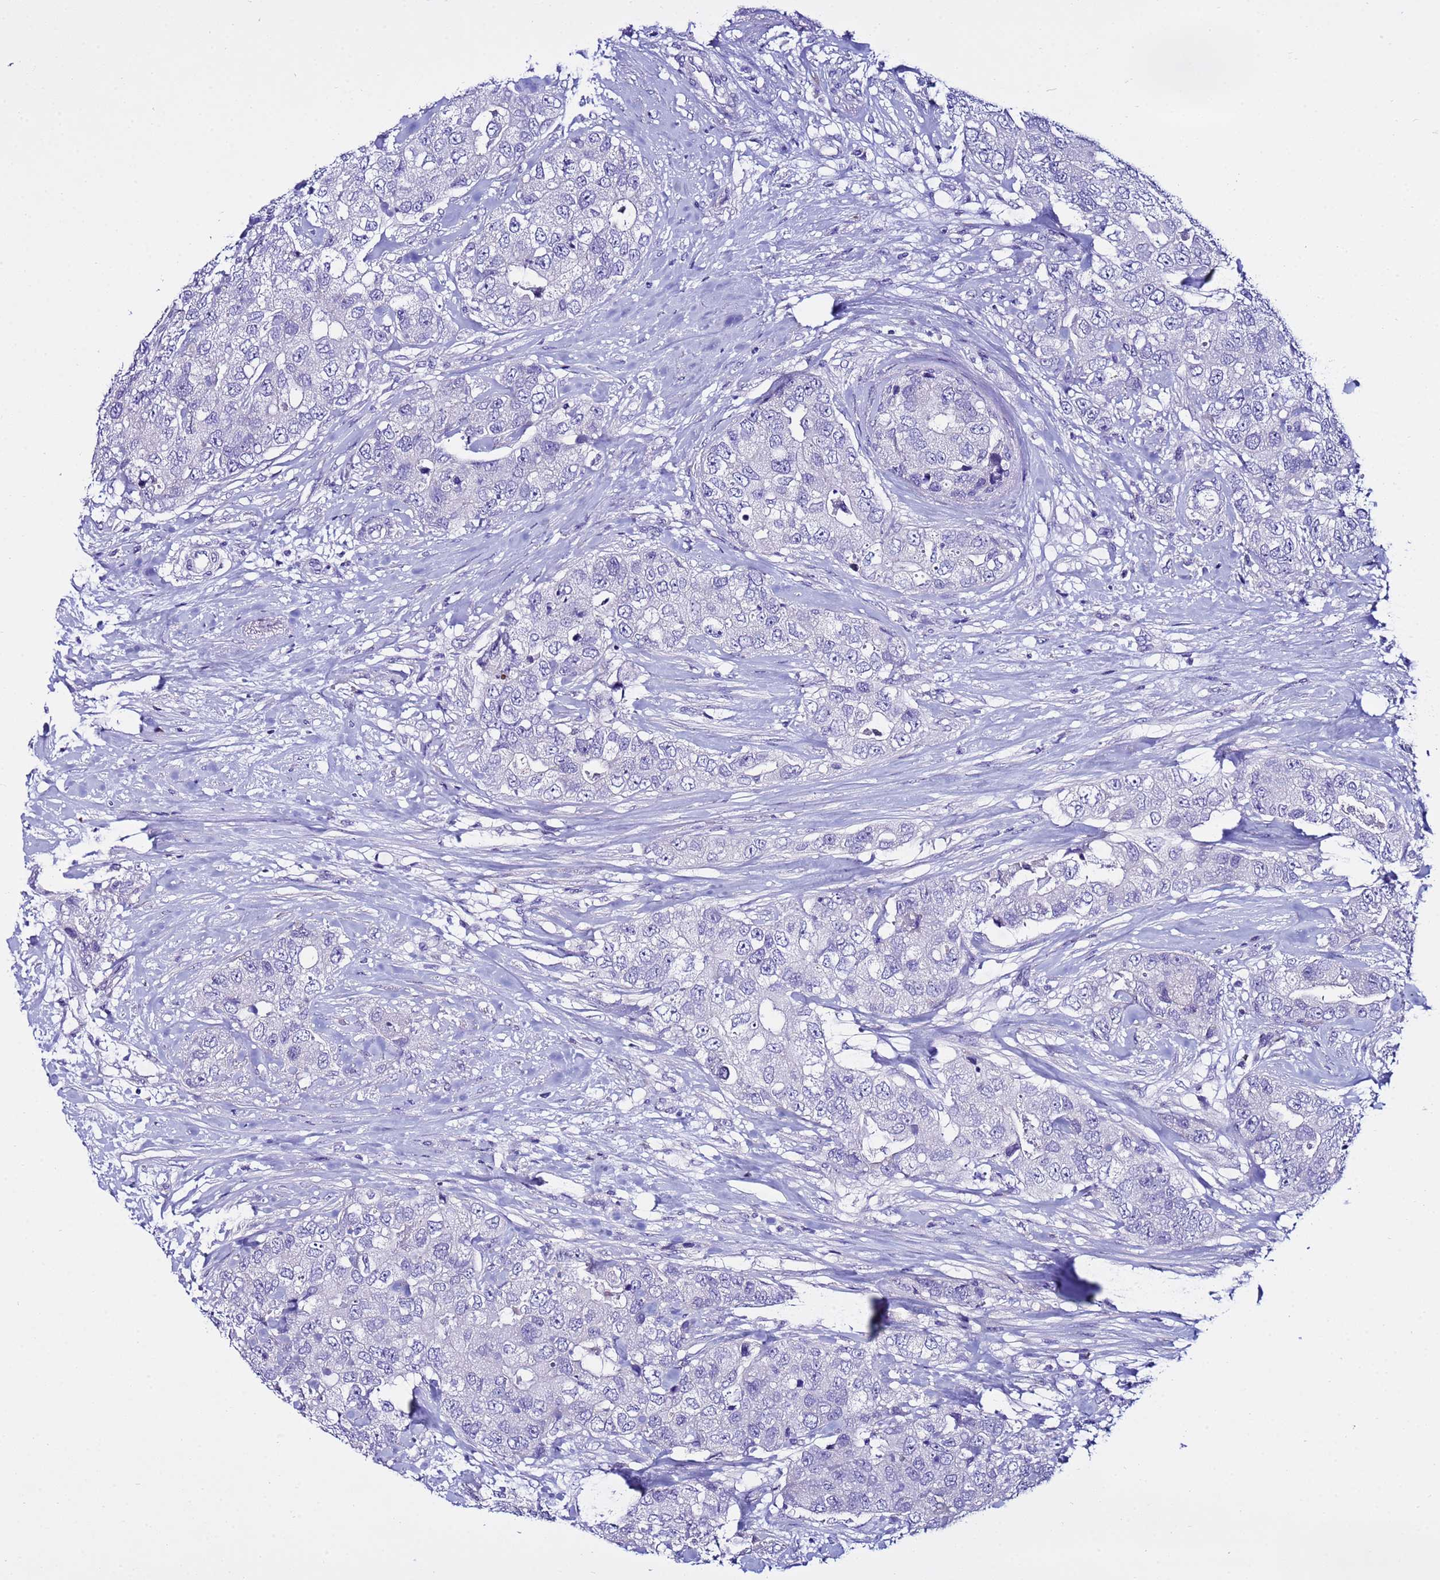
{"staining": {"intensity": "negative", "quantity": "none", "location": "none"}, "tissue": "breast cancer", "cell_type": "Tumor cells", "image_type": "cancer", "snomed": [{"axis": "morphology", "description": "Duct carcinoma"}, {"axis": "topography", "description": "Breast"}], "caption": "Tumor cells are negative for protein expression in human breast intraductal carcinoma.", "gene": "IGSF11", "patient": {"sex": "female", "age": 62}}